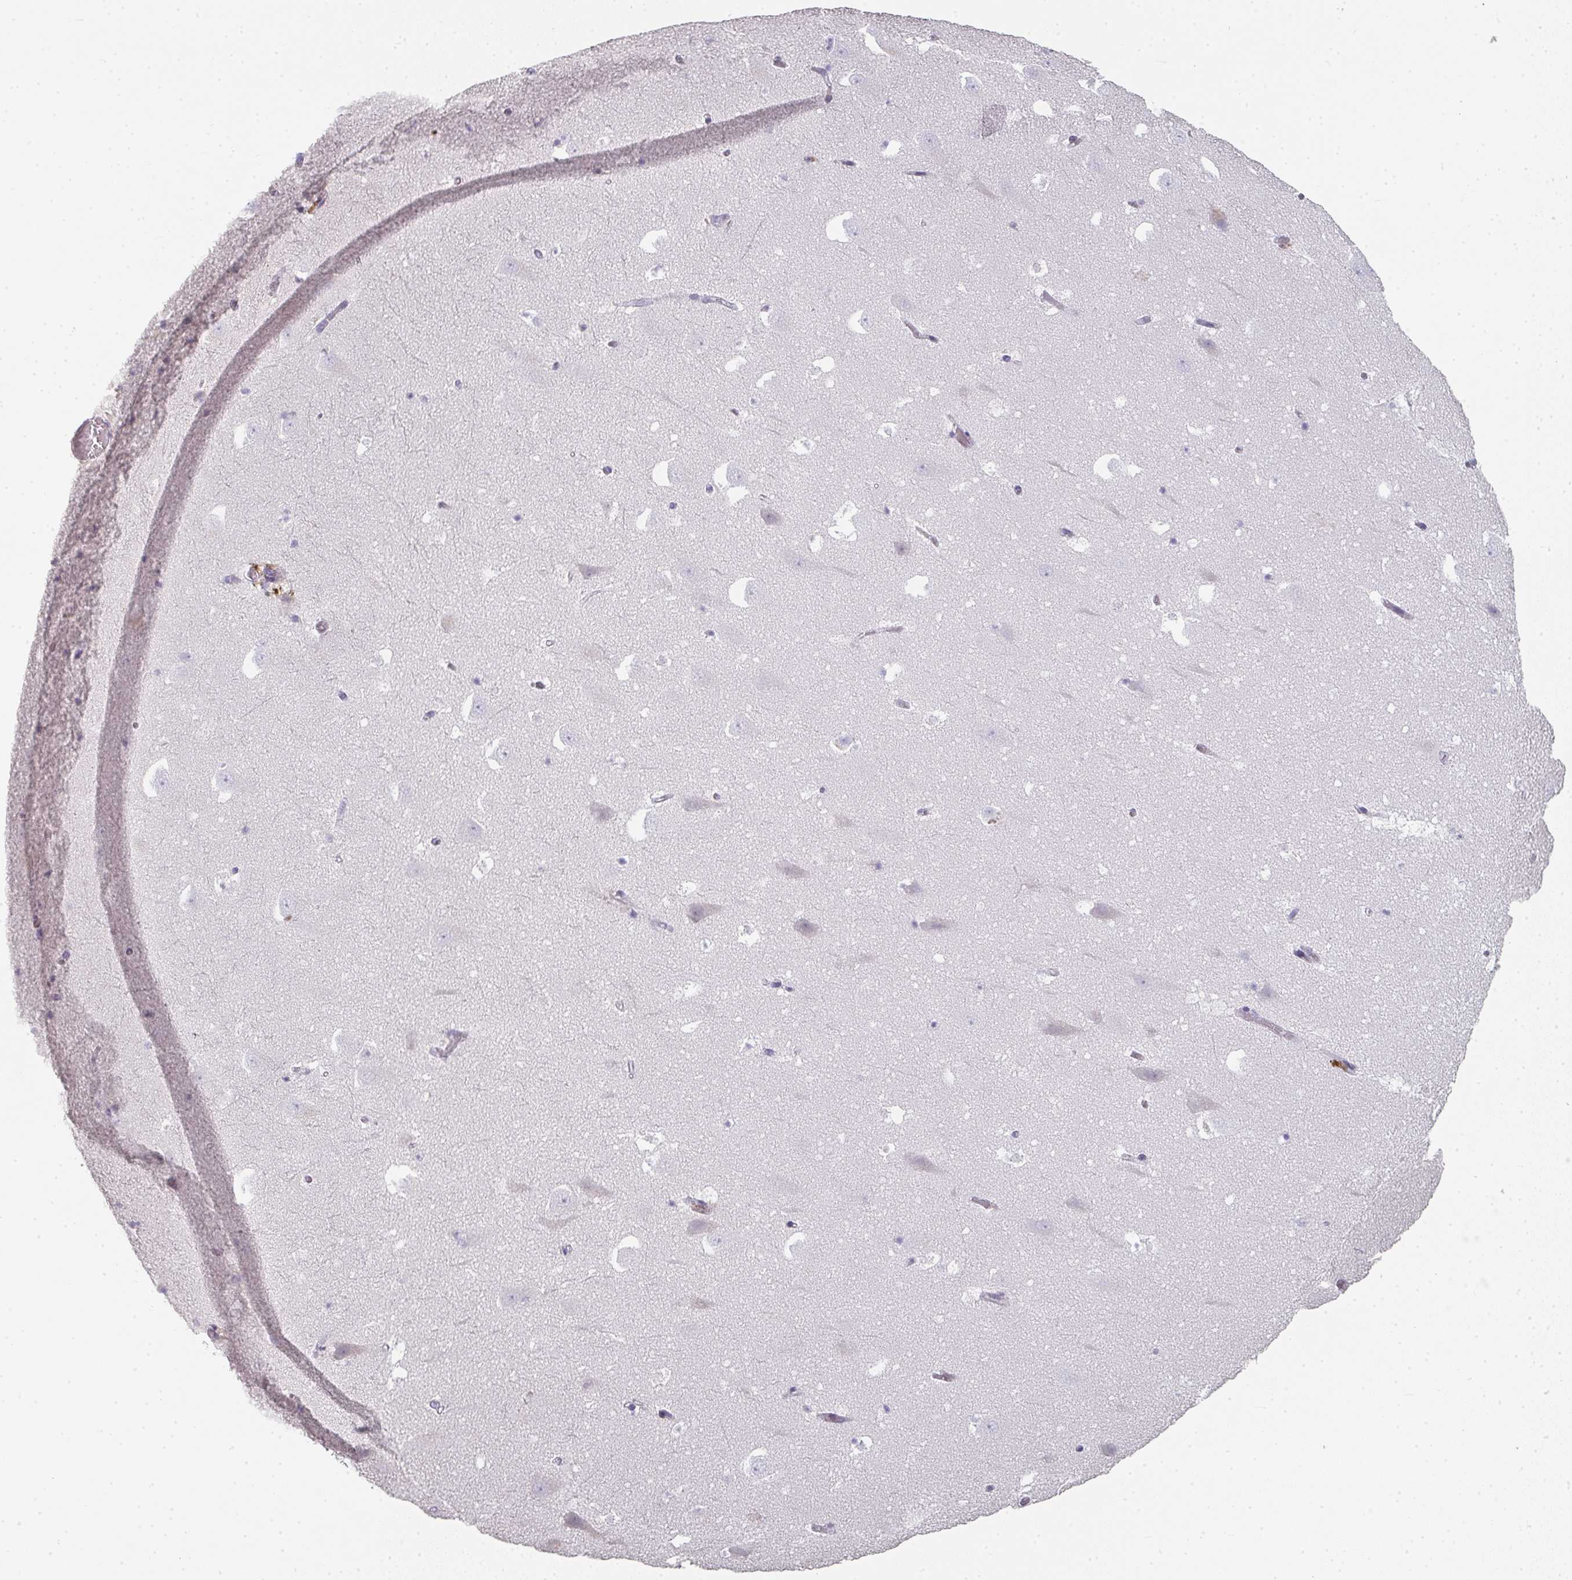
{"staining": {"intensity": "negative", "quantity": "none", "location": "none"}, "tissue": "hippocampus", "cell_type": "Glial cells", "image_type": "normal", "snomed": [{"axis": "morphology", "description": "Normal tissue, NOS"}, {"axis": "topography", "description": "Hippocampus"}], "caption": "Immunohistochemistry (IHC) of normal hippocampus shows no staining in glial cells.", "gene": "A1CF", "patient": {"sex": "female", "age": 42}}